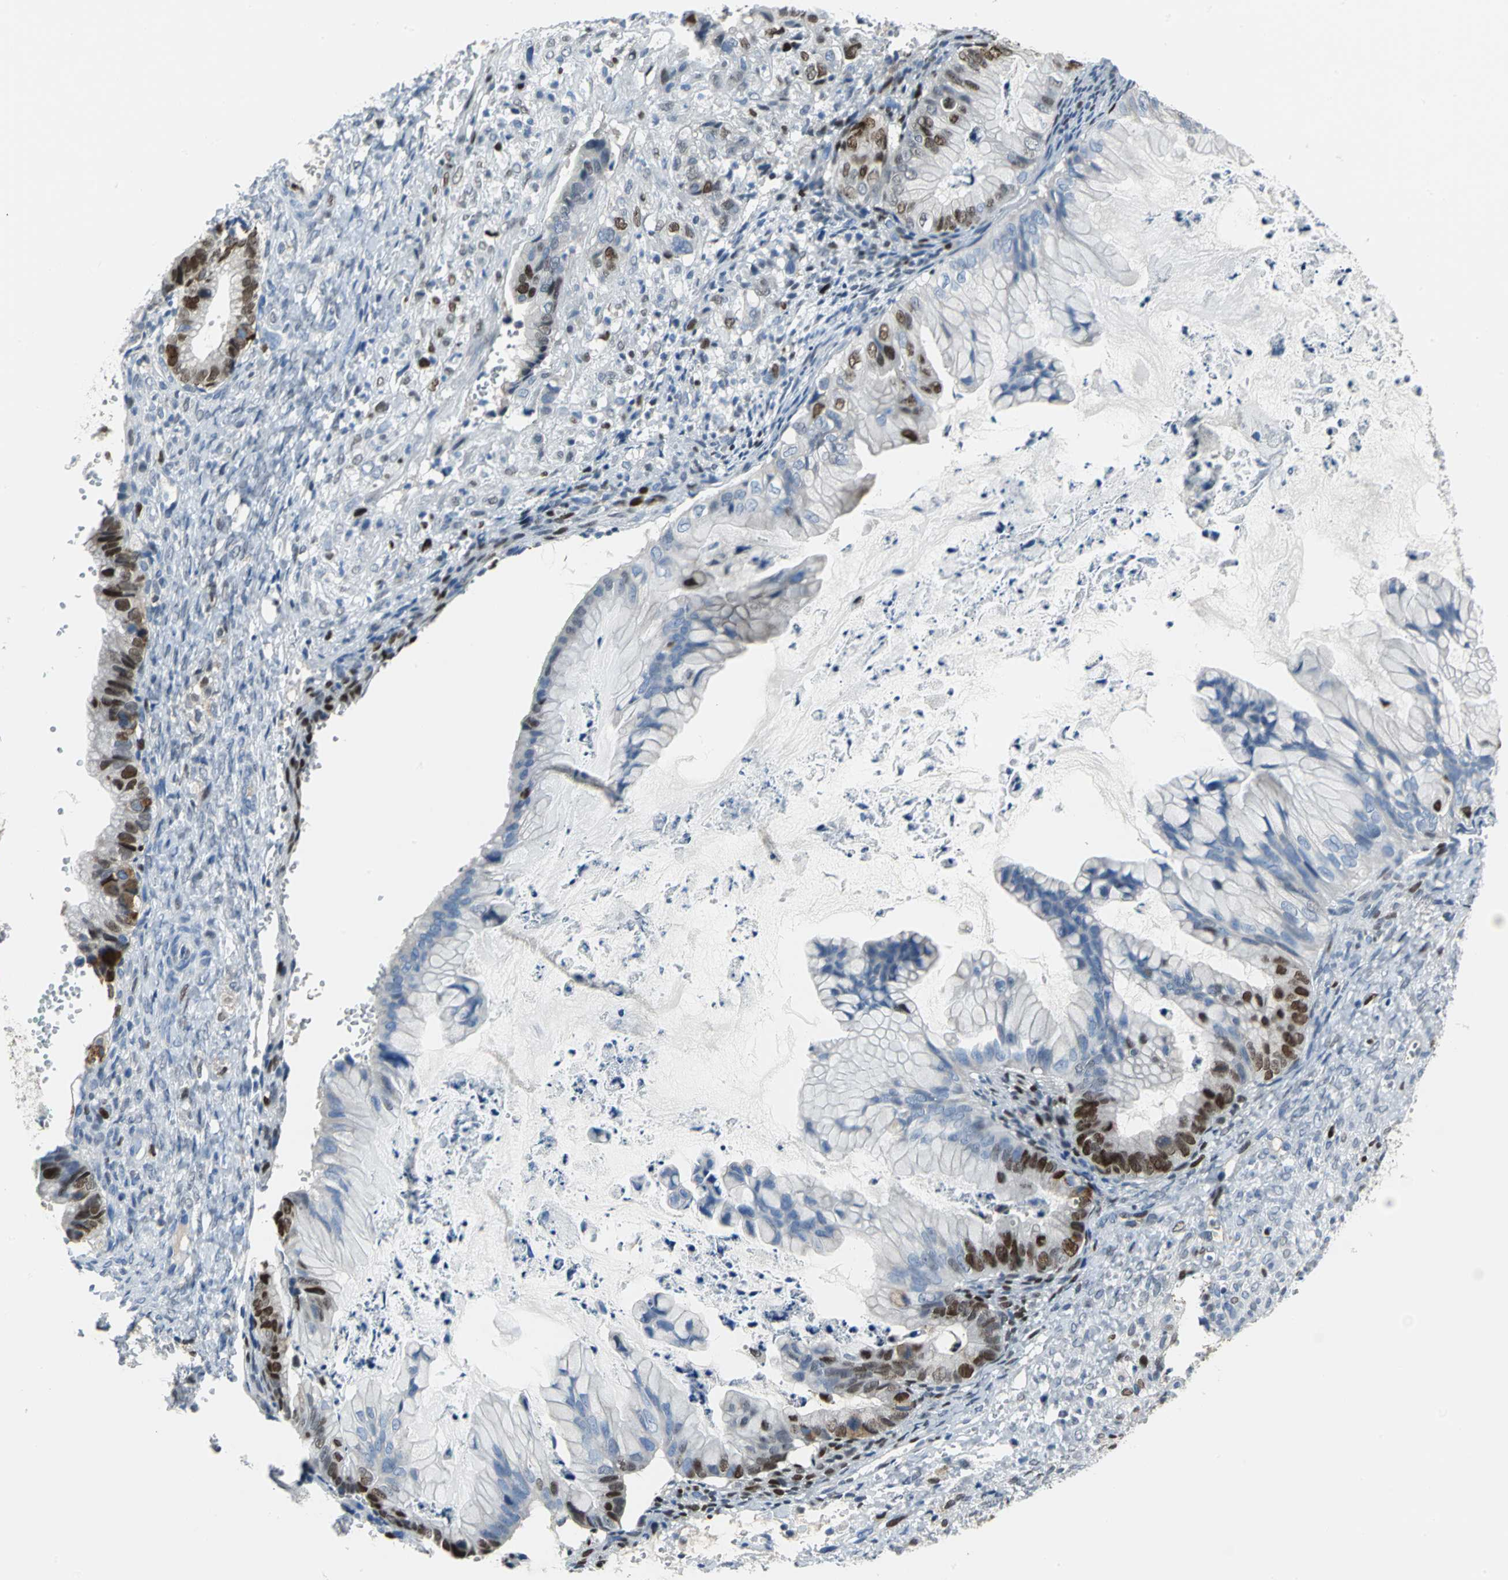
{"staining": {"intensity": "strong", "quantity": "25%-75%", "location": "nuclear"}, "tissue": "ovarian cancer", "cell_type": "Tumor cells", "image_type": "cancer", "snomed": [{"axis": "morphology", "description": "Cystadenocarcinoma, mucinous, NOS"}, {"axis": "topography", "description": "Ovary"}], "caption": "Tumor cells show strong nuclear staining in about 25%-75% of cells in ovarian cancer. The staining was performed using DAB, with brown indicating positive protein expression. Nuclei are stained blue with hematoxylin.", "gene": "MCM4", "patient": {"sex": "female", "age": 36}}